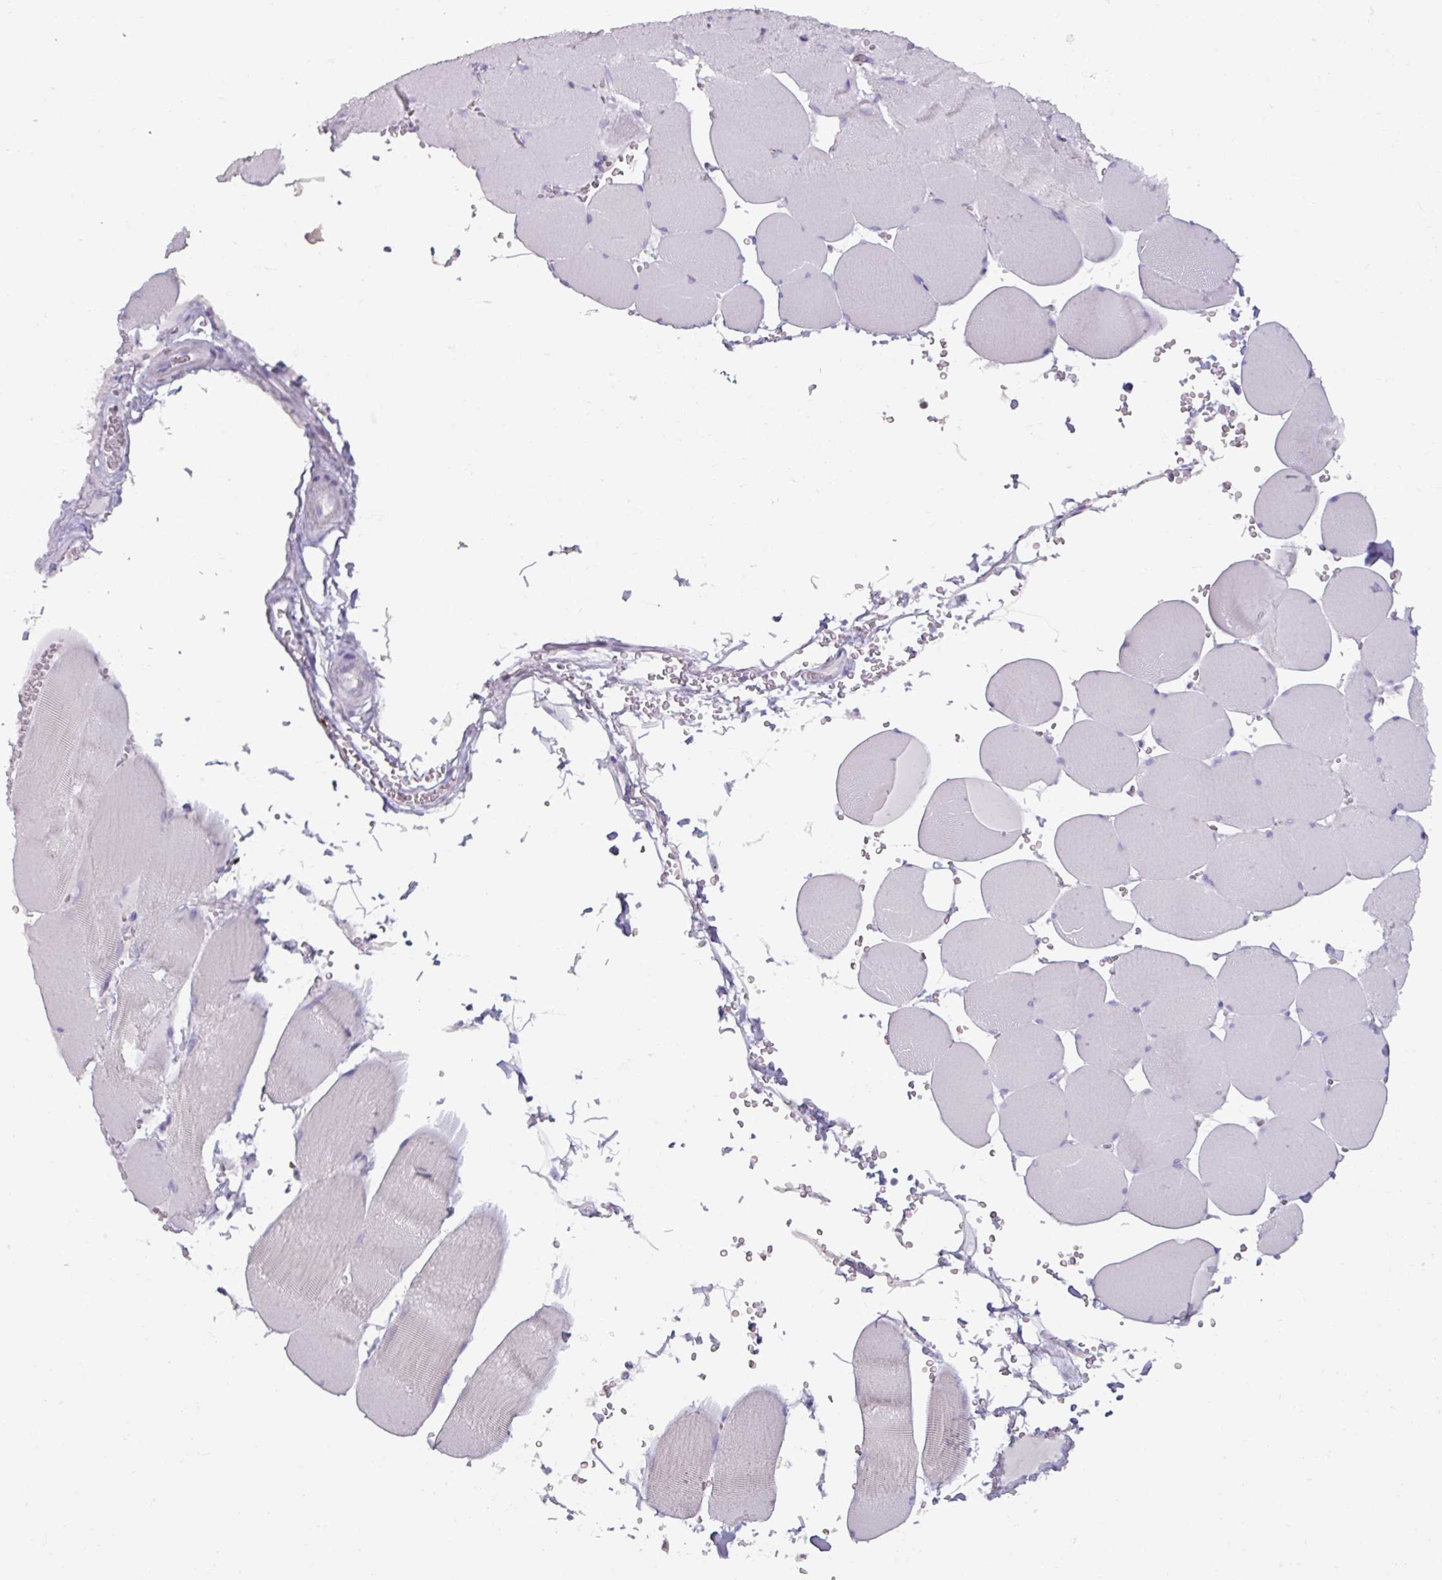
{"staining": {"intensity": "negative", "quantity": "none", "location": "none"}, "tissue": "skeletal muscle", "cell_type": "Myocytes", "image_type": "normal", "snomed": [{"axis": "morphology", "description": "Normal tissue, NOS"}, {"axis": "topography", "description": "Skeletal muscle"}, {"axis": "topography", "description": "Head-Neck"}], "caption": "Skeletal muscle was stained to show a protein in brown. There is no significant positivity in myocytes.", "gene": "ATAD2", "patient": {"sex": "male", "age": 66}}